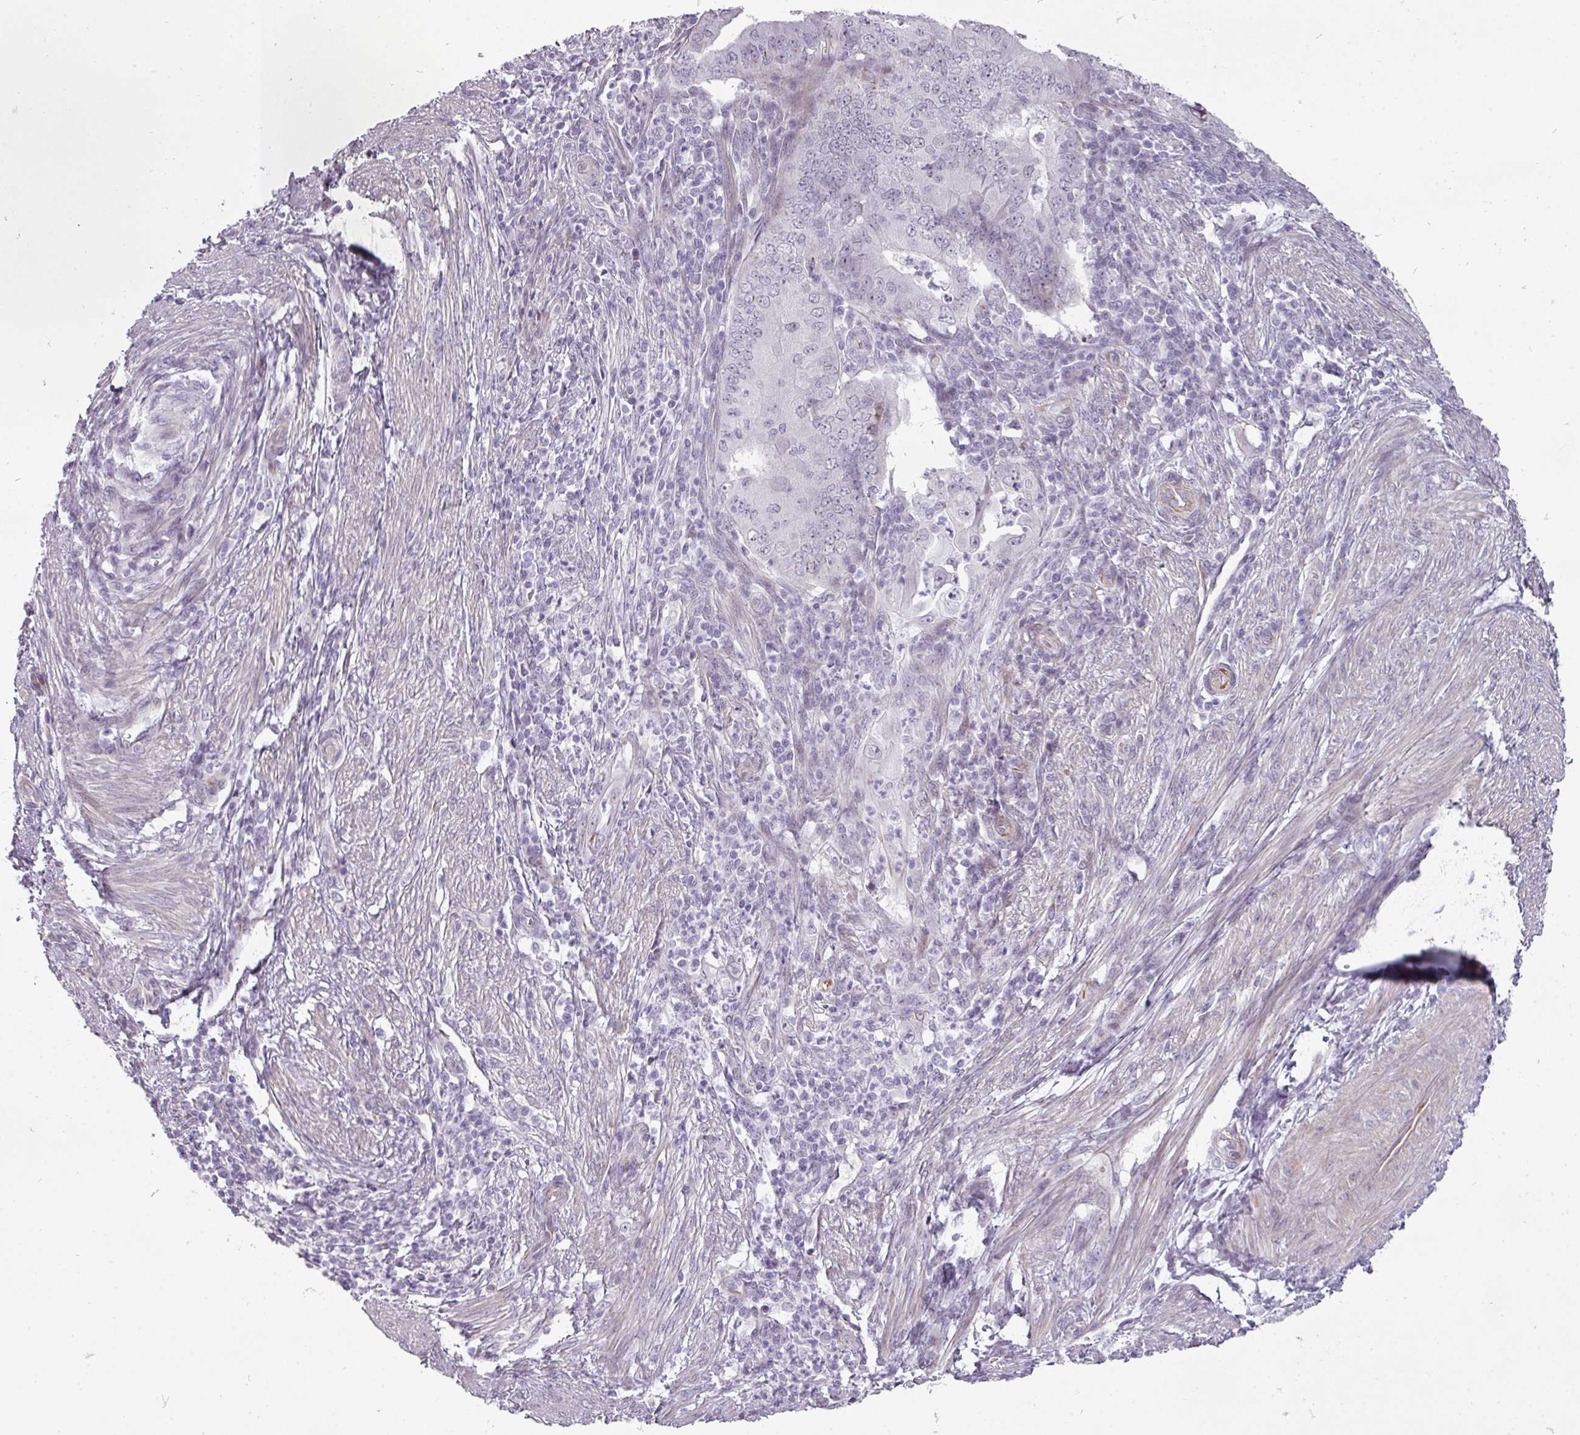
{"staining": {"intensity": "negative", "quantity": "none", "location": "none"}, "tissue": "endometrial cancer", "cell_type": "Tumor cells", "image_type": "cancer", "snomed": [{"axis": "morphology", "description": "Adenocarcinoma, NOS"}, {"axis": "topography", "description": "Endometrium"}], "caption": "Human endometrial cancer (adenocarcinoma) stained for a protein using immunohistochemistry (IHC) shows no expression in tumor cells.", "gene": "CHRDL1", "patient": {"sex": "female", "age": 50}}